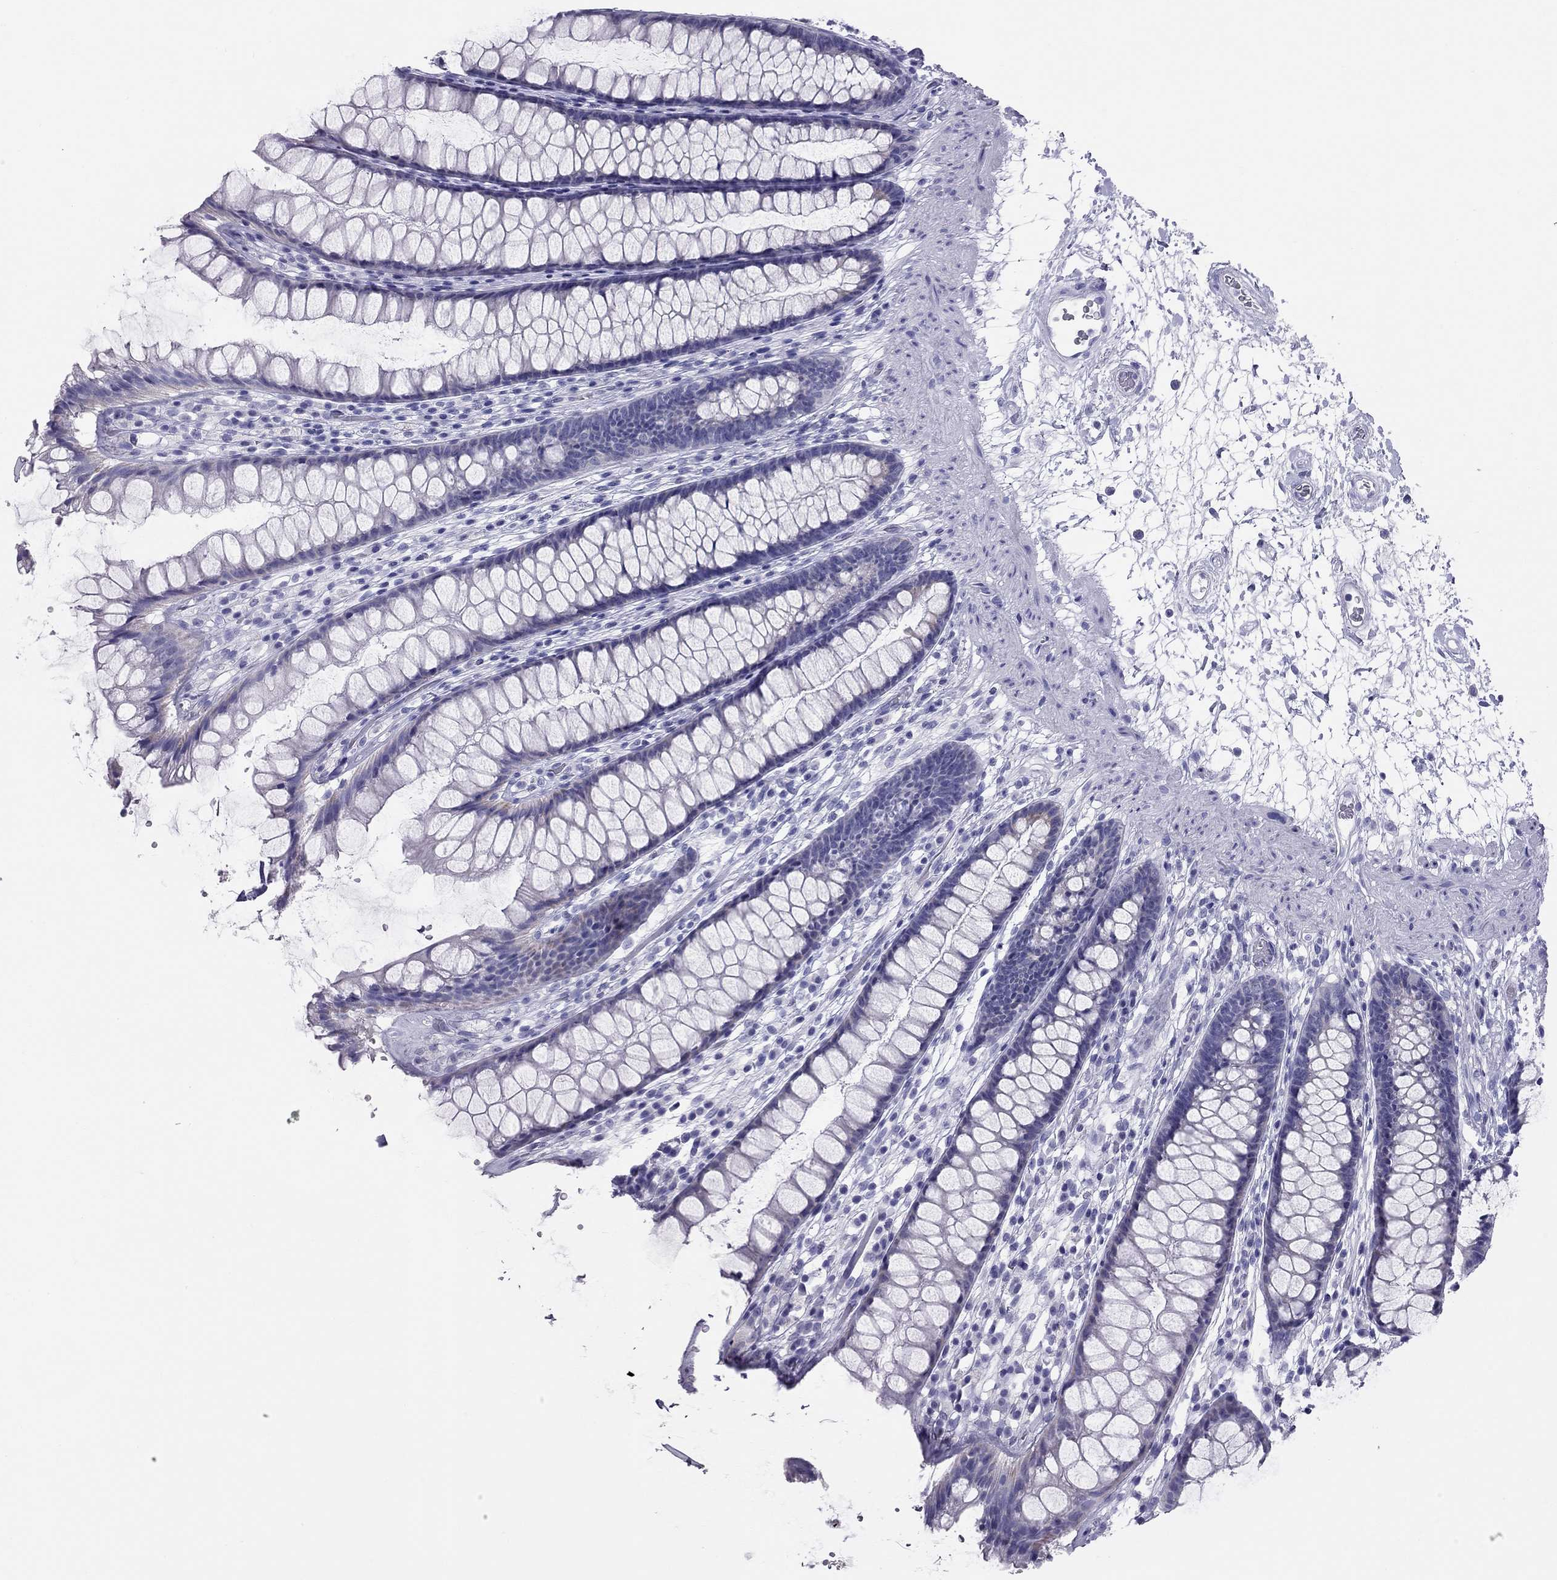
{"staining": {"intensity": "negative", "quantity": "none", "location": "none"}, "tissue": "rectum", "cell_type": "Glandular cells", "image_type": "normal", "snomed": [{"axis": "morphology", "description": "Normal tissue, NOS"}, {"axis": "topography", "description": "Rectum"}], "caption": "Glandular cells are negative for brown protein staining in benign rectum. (DAB immunohistochemistry (IHC) visualized using brightfield microscopy, high magnification).", "gene": "TRPM3", "patient": {"sex": "male", "age": 72}}